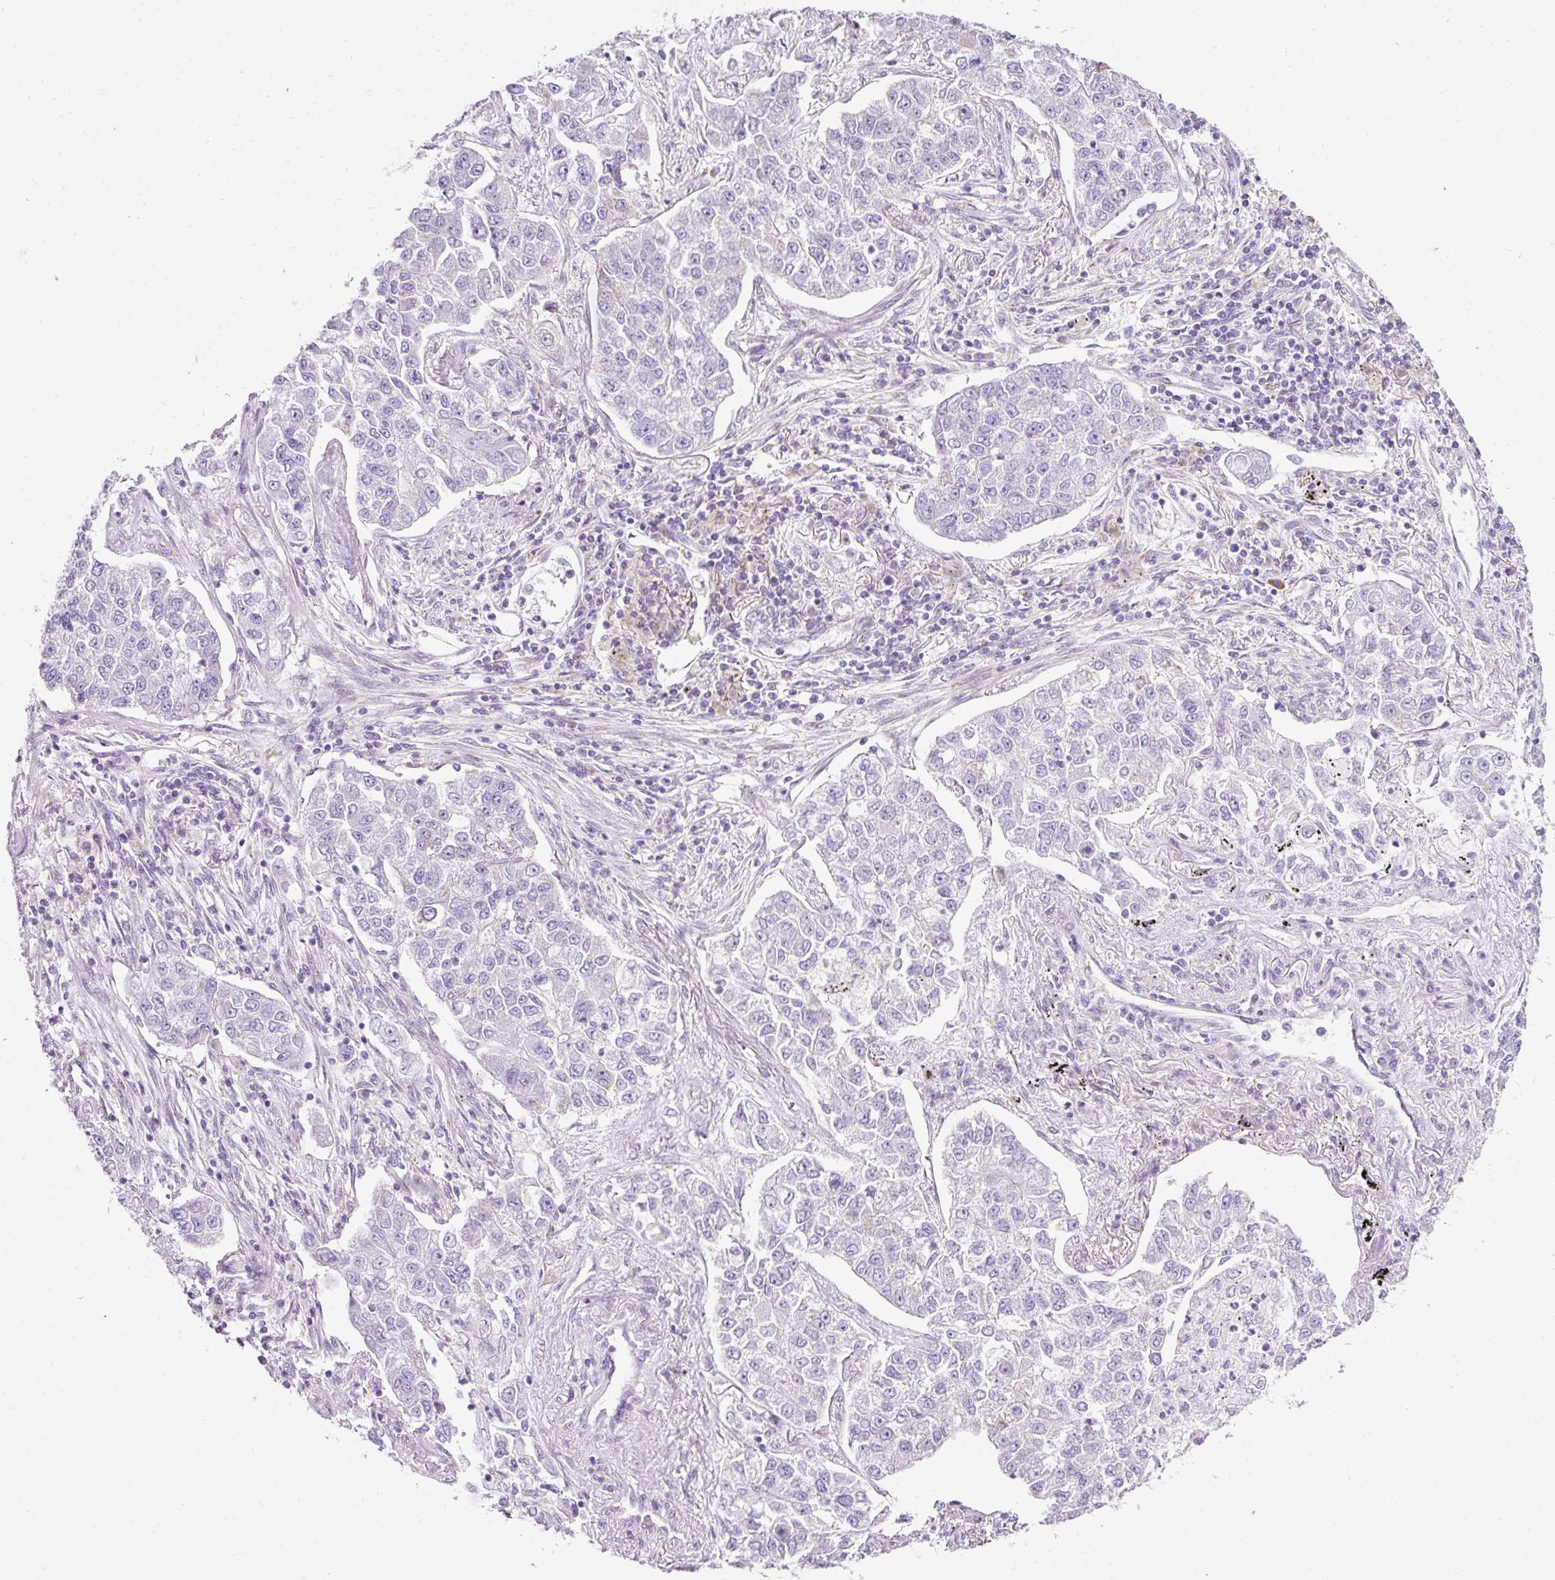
{"staining": {"intensity": "negative", "quantity": "none", "location": "none"}, "tissue": "lung cancer", "cell_type": "Tumor cells", "image_type": "cancer", "snomed": [{"axis": "morphology", "description": "Adenocarcinoma, NOS"}, {"axis": "topography", "description": "Lung"}], "caption": "Image shows no protein expression in tumor cells of lung cancer (adenocarcinoma) tissue.", "gene": "PLPP2", "patient": {"sex": "male", "age": 49}}